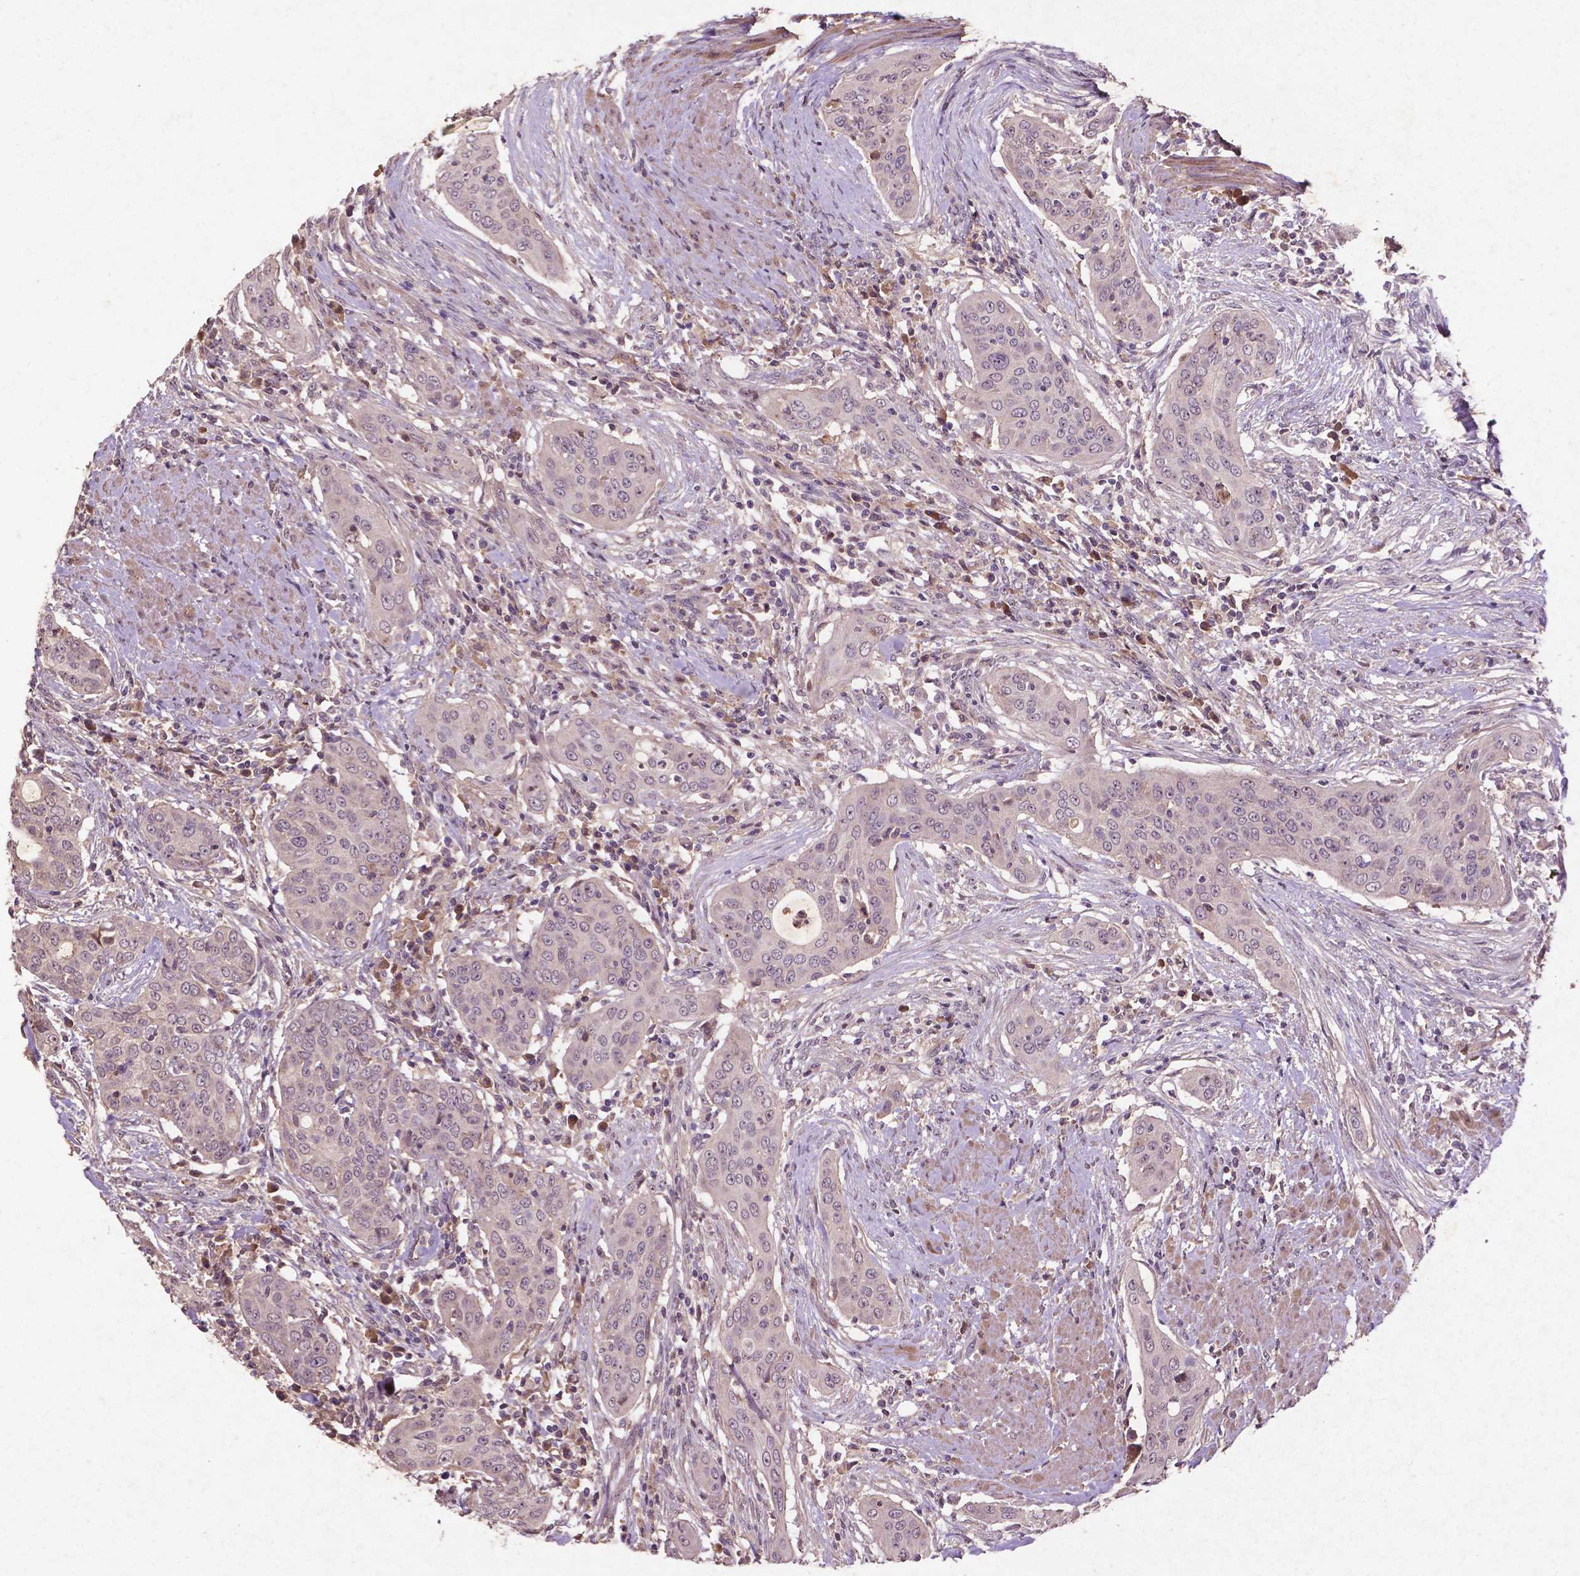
{"staining": {"intensity": "moderate", "quantity": ">75%", "location": "cytoplasmic/membranous"}, "tissue": "urothelial cancer", "cell_type": "Tumor cells", "image_type": "cancer", "snomed": [{"axis": "morphology", "description": "Urothelial carcinoma, High grade"}, {"axis": "topography", "description": "Urinary bladder"}], "caption": "Urothelial cancer stained for a protein reveals moderate cytoplasmic/membranous positivity in tumor cells.", "gene": "COQ2", "patient": {"sex": "male", "age": 82}}